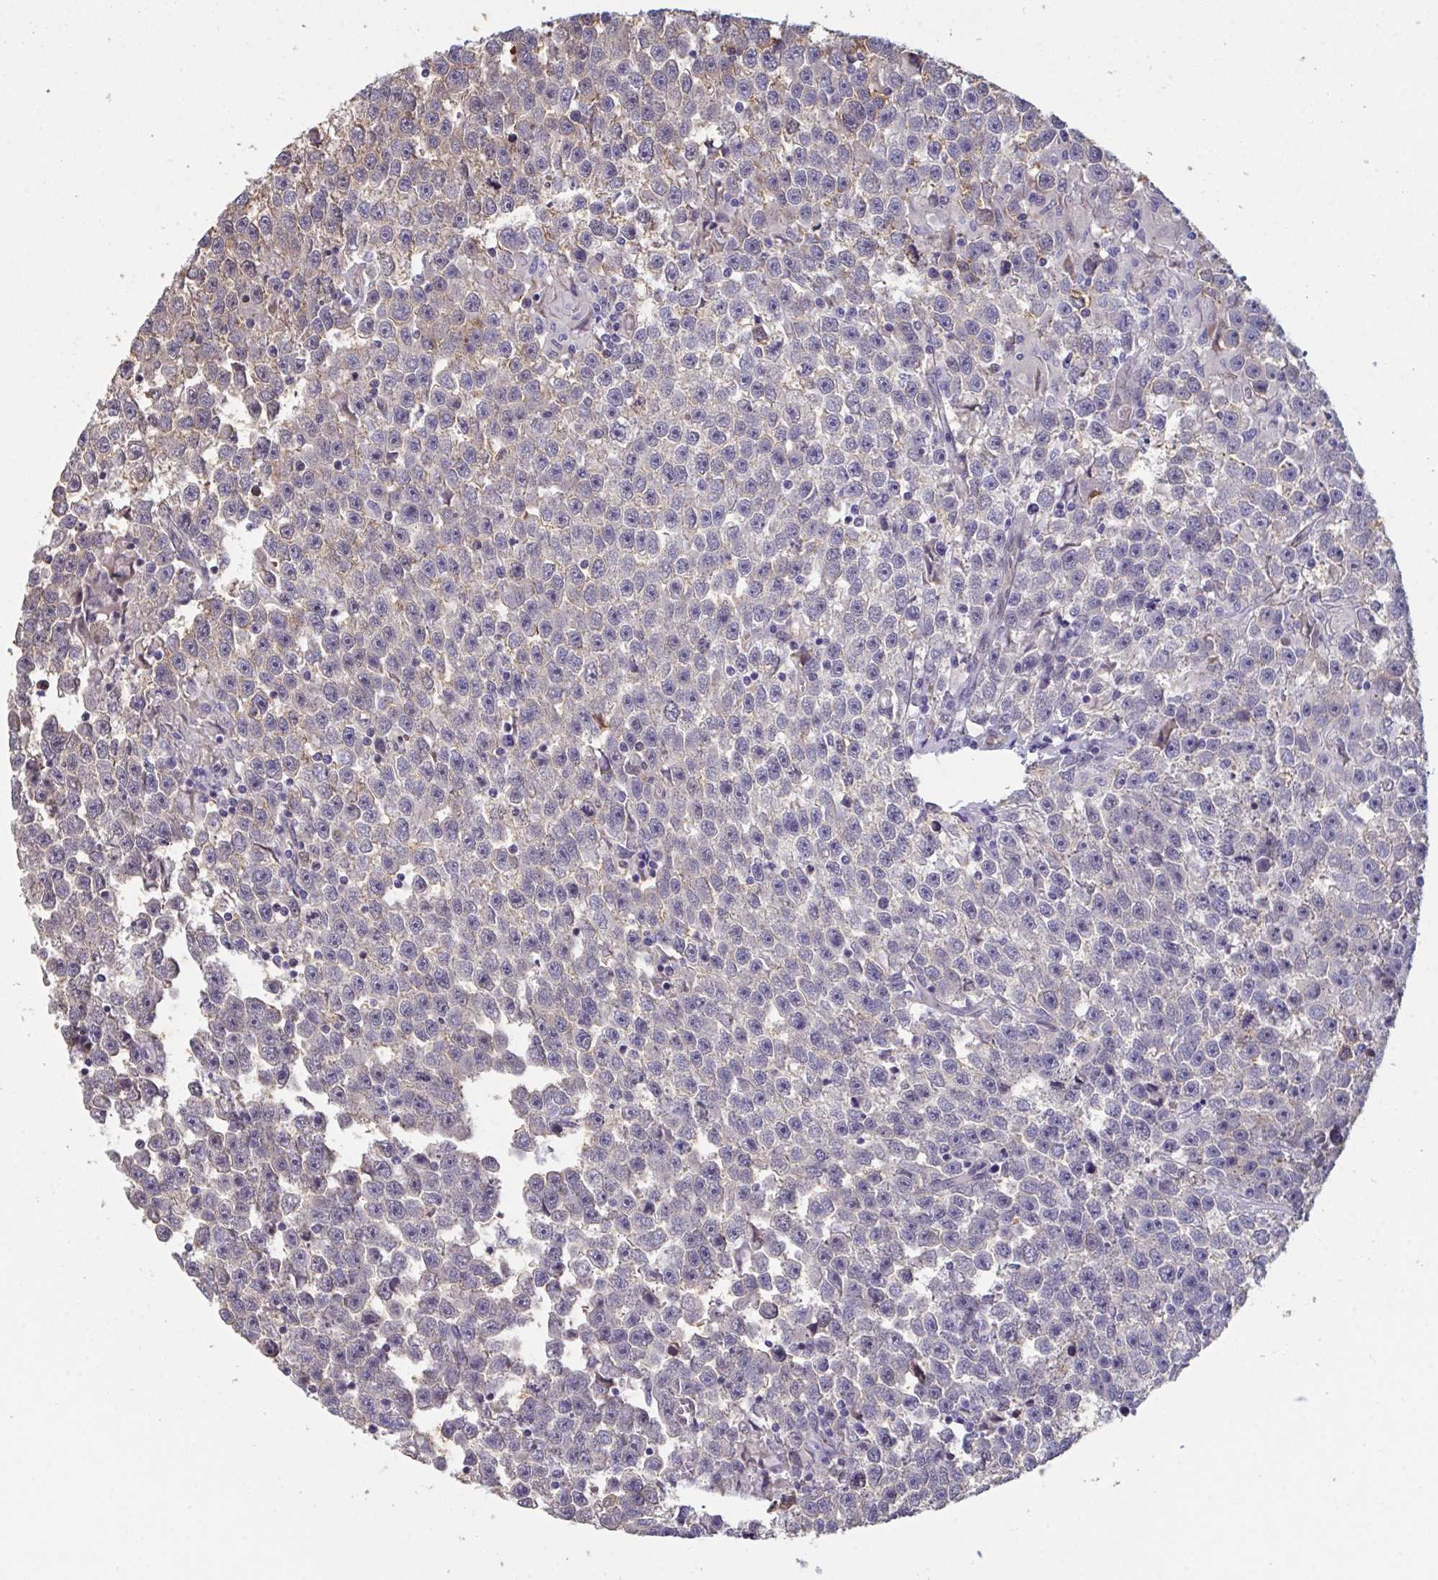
{"staining": {"intensity": "moderate", "quantity": "<25%", "location": "nuclear"}, "tissue": "testis cancer", "cell_type": "Tumor cells", "image_type": "cancer", "snomed": [{"axis": "morphology", "description": "Seminoma, NOS"}, {"axis": "topography", "description": "Testis"}], "caption": "A photomicrograph of testis cancer stained for a protein reveals moderate nuclear brown staining in tumor cells.", "gene": "PELI2", "patient": {"sex": "male", "age": 31}}